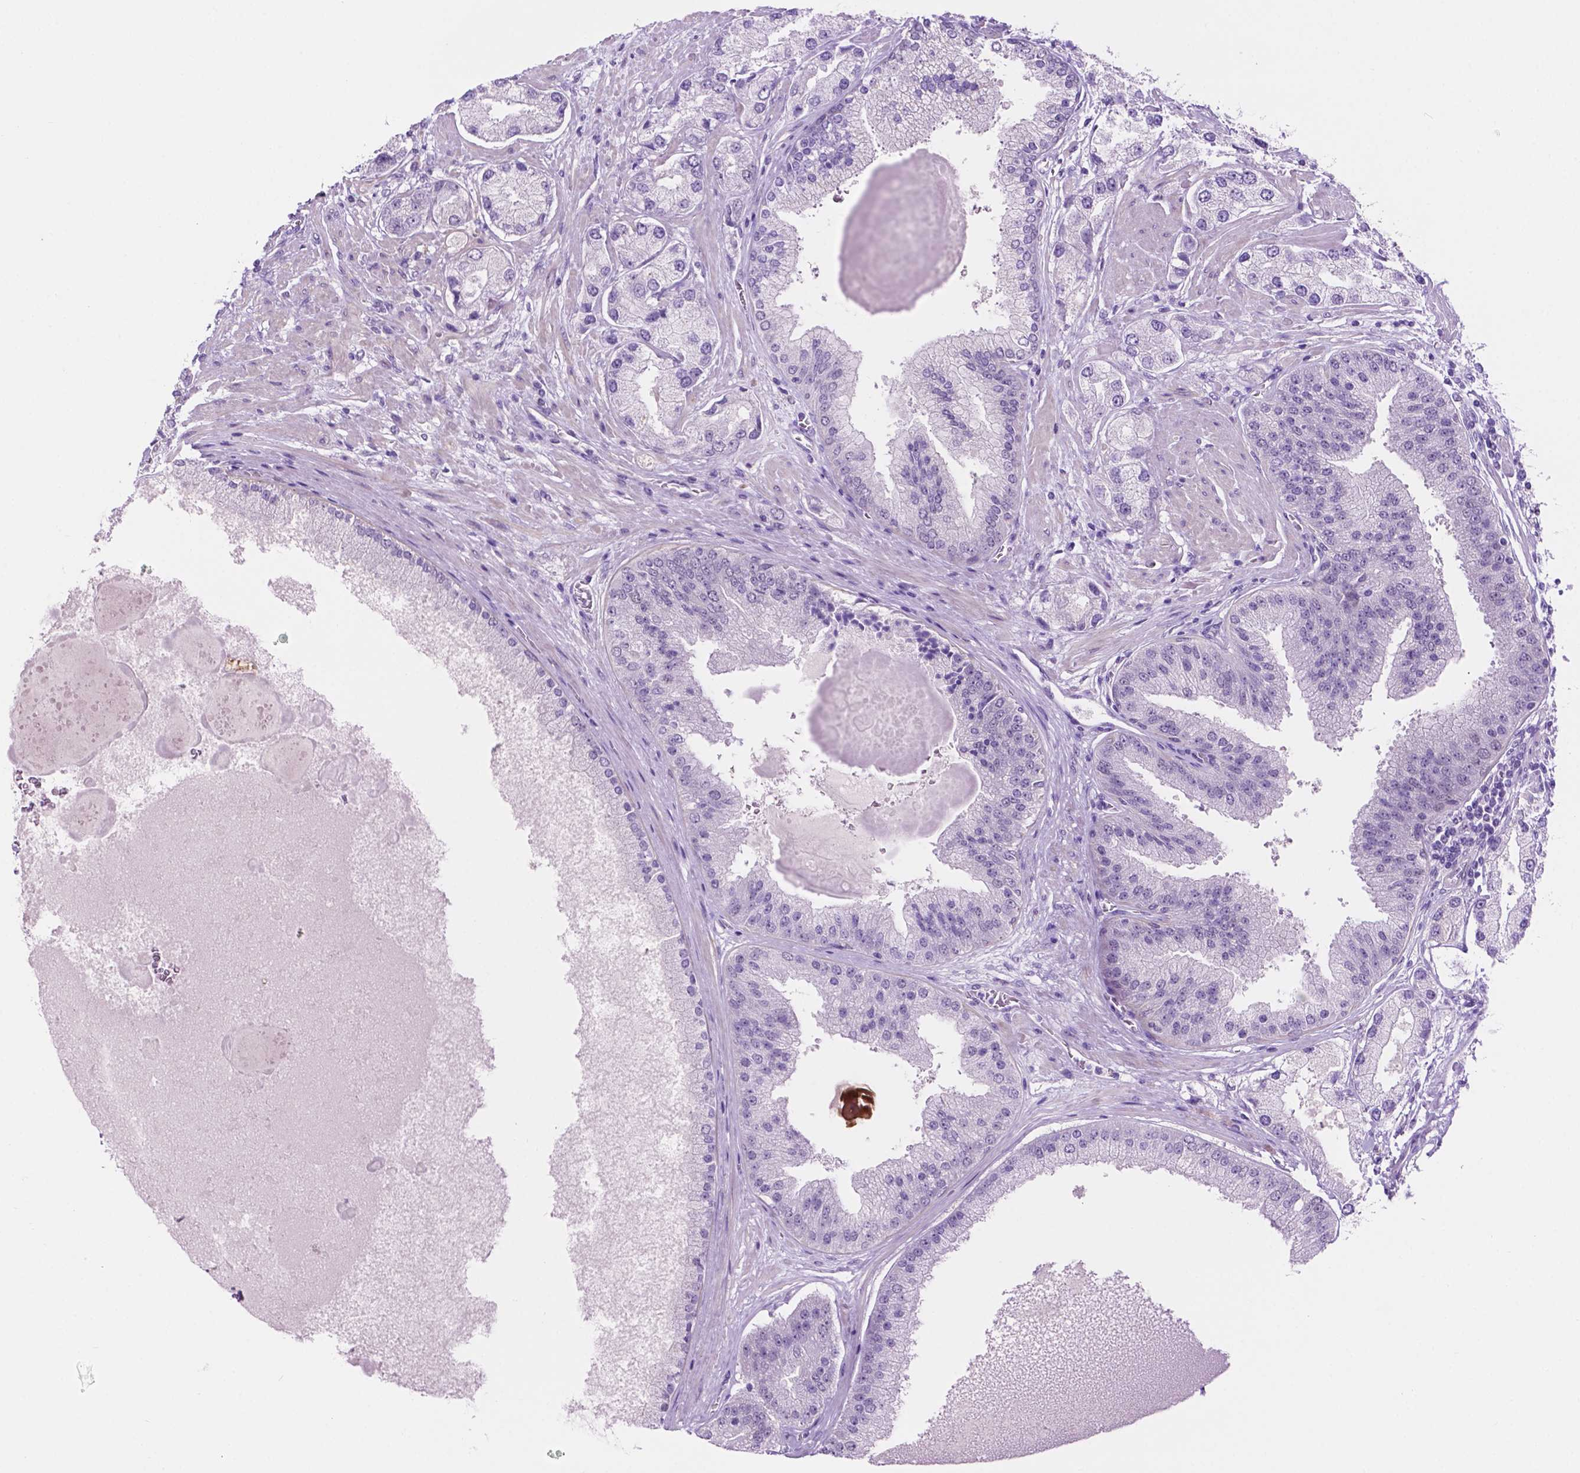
{"staining": {"intensity": "negative", "quantity": "none", "location": "none"}, "tissue": "prostate cancer", "cell_type": "Tumor cells", "image_type": "cancer", "snomed": [{"axis": "morphology", "description": "Adenocarcinoma, High grade"}, {"axis": "topography", "description": "Prostate"}], "caption": "An IHC micrograph of prostate cancer (adenocarcinoma (high-grade)) is shown. There is no staining in tumor cells of prostate cancer (adenocarcinoma (high-grade)).", "gene": "ACY3", "patient": {"sex": "male", "age": 67}}